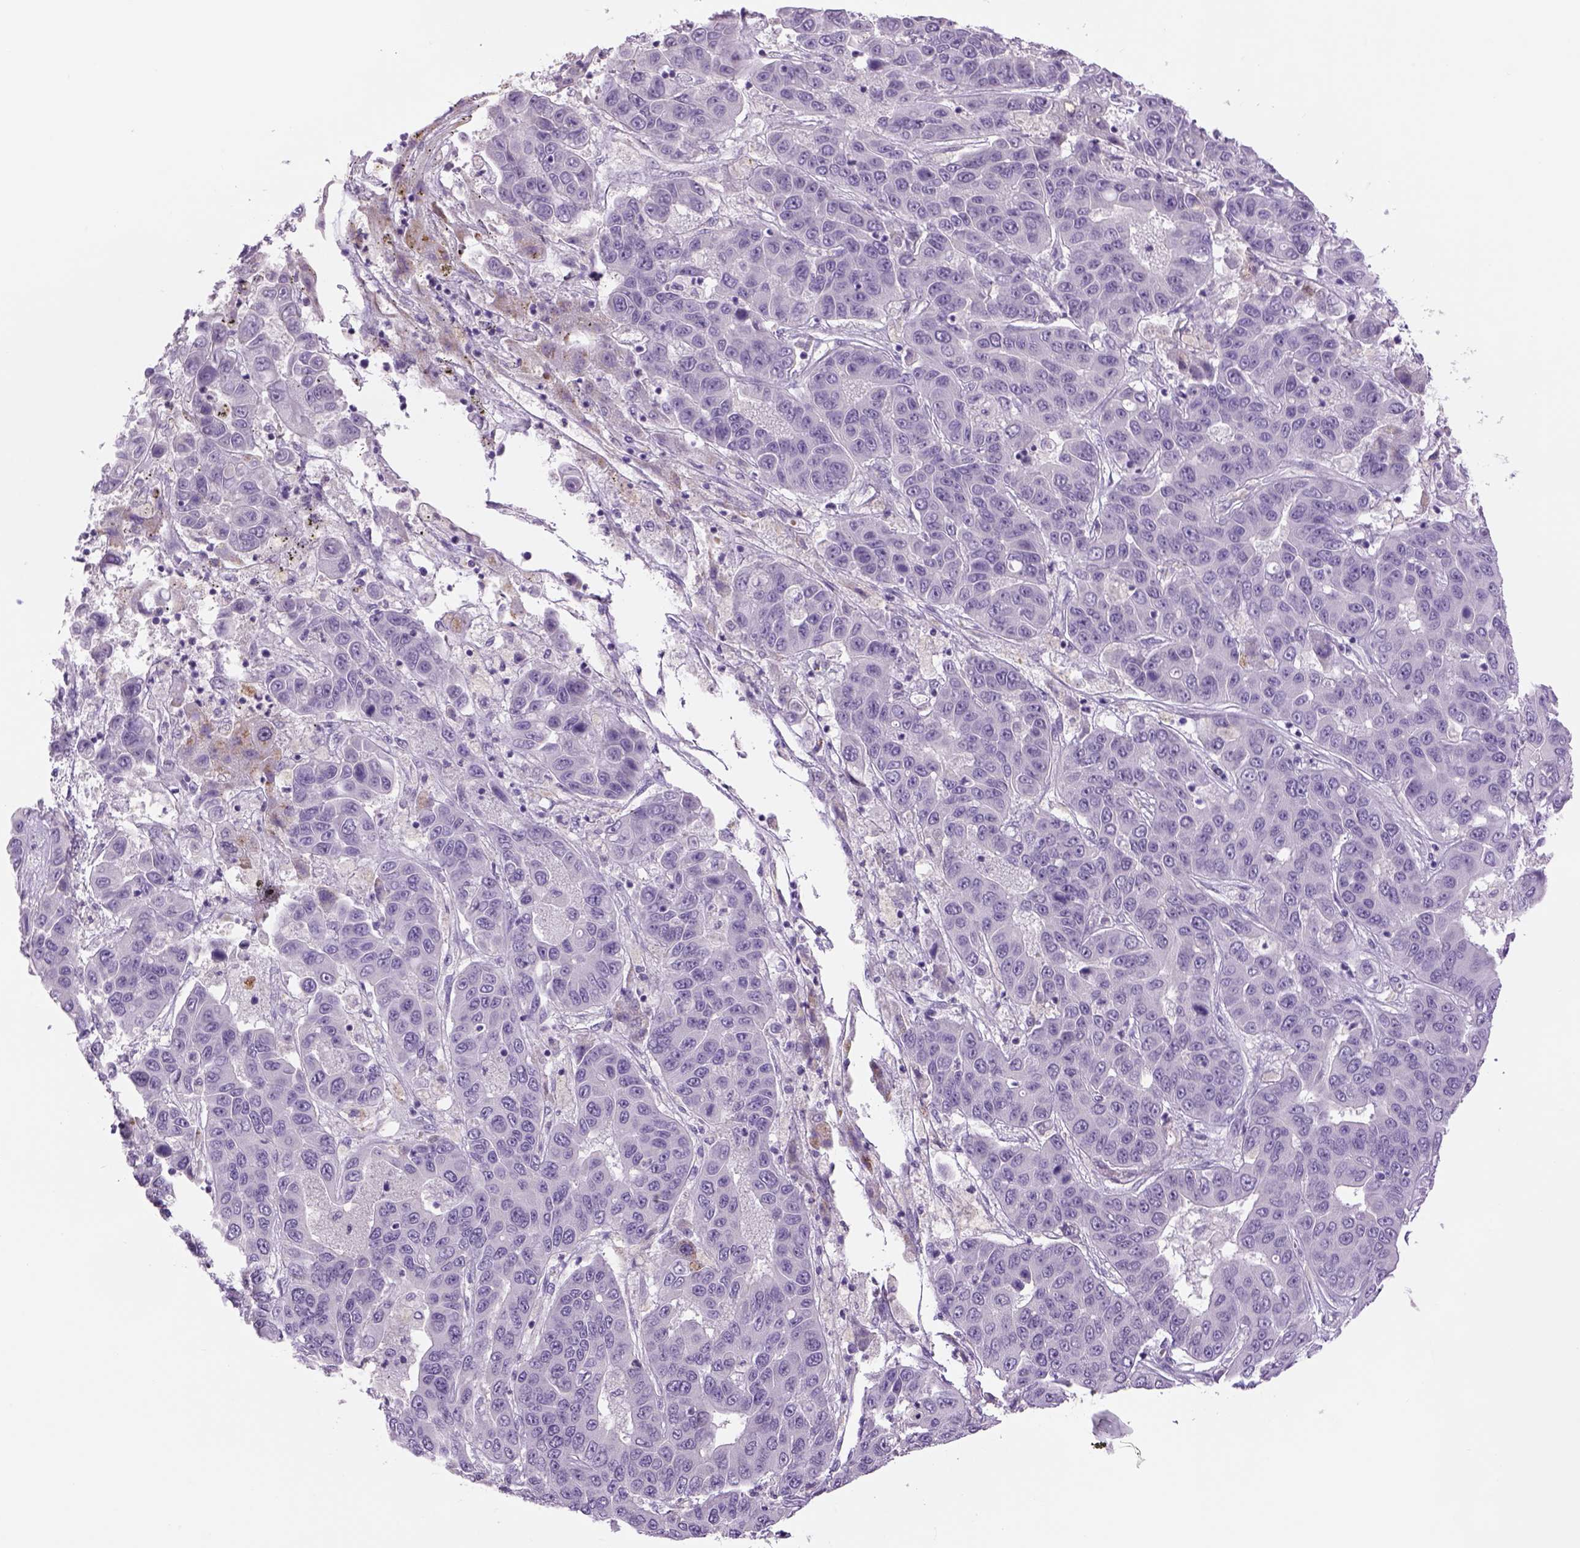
{"staining": {"intensity": "negative", "quantity": "none", "location": "none"}, "tissue": "liver cancer", "cell_type": "Tumor cells", "image_type": "cancer", "snomed": [{"axis": "morphology", "description": "Cholangiocarcinoma"}, {"axis": "topography", "description": "Liver"}], "caption": "A histopathology image of liver cholangiocarcinoma stained for a protein reveals no brown staining in tumor cells.", "gene": "DBH", "patient": {"sex": "female", "age": 52}}